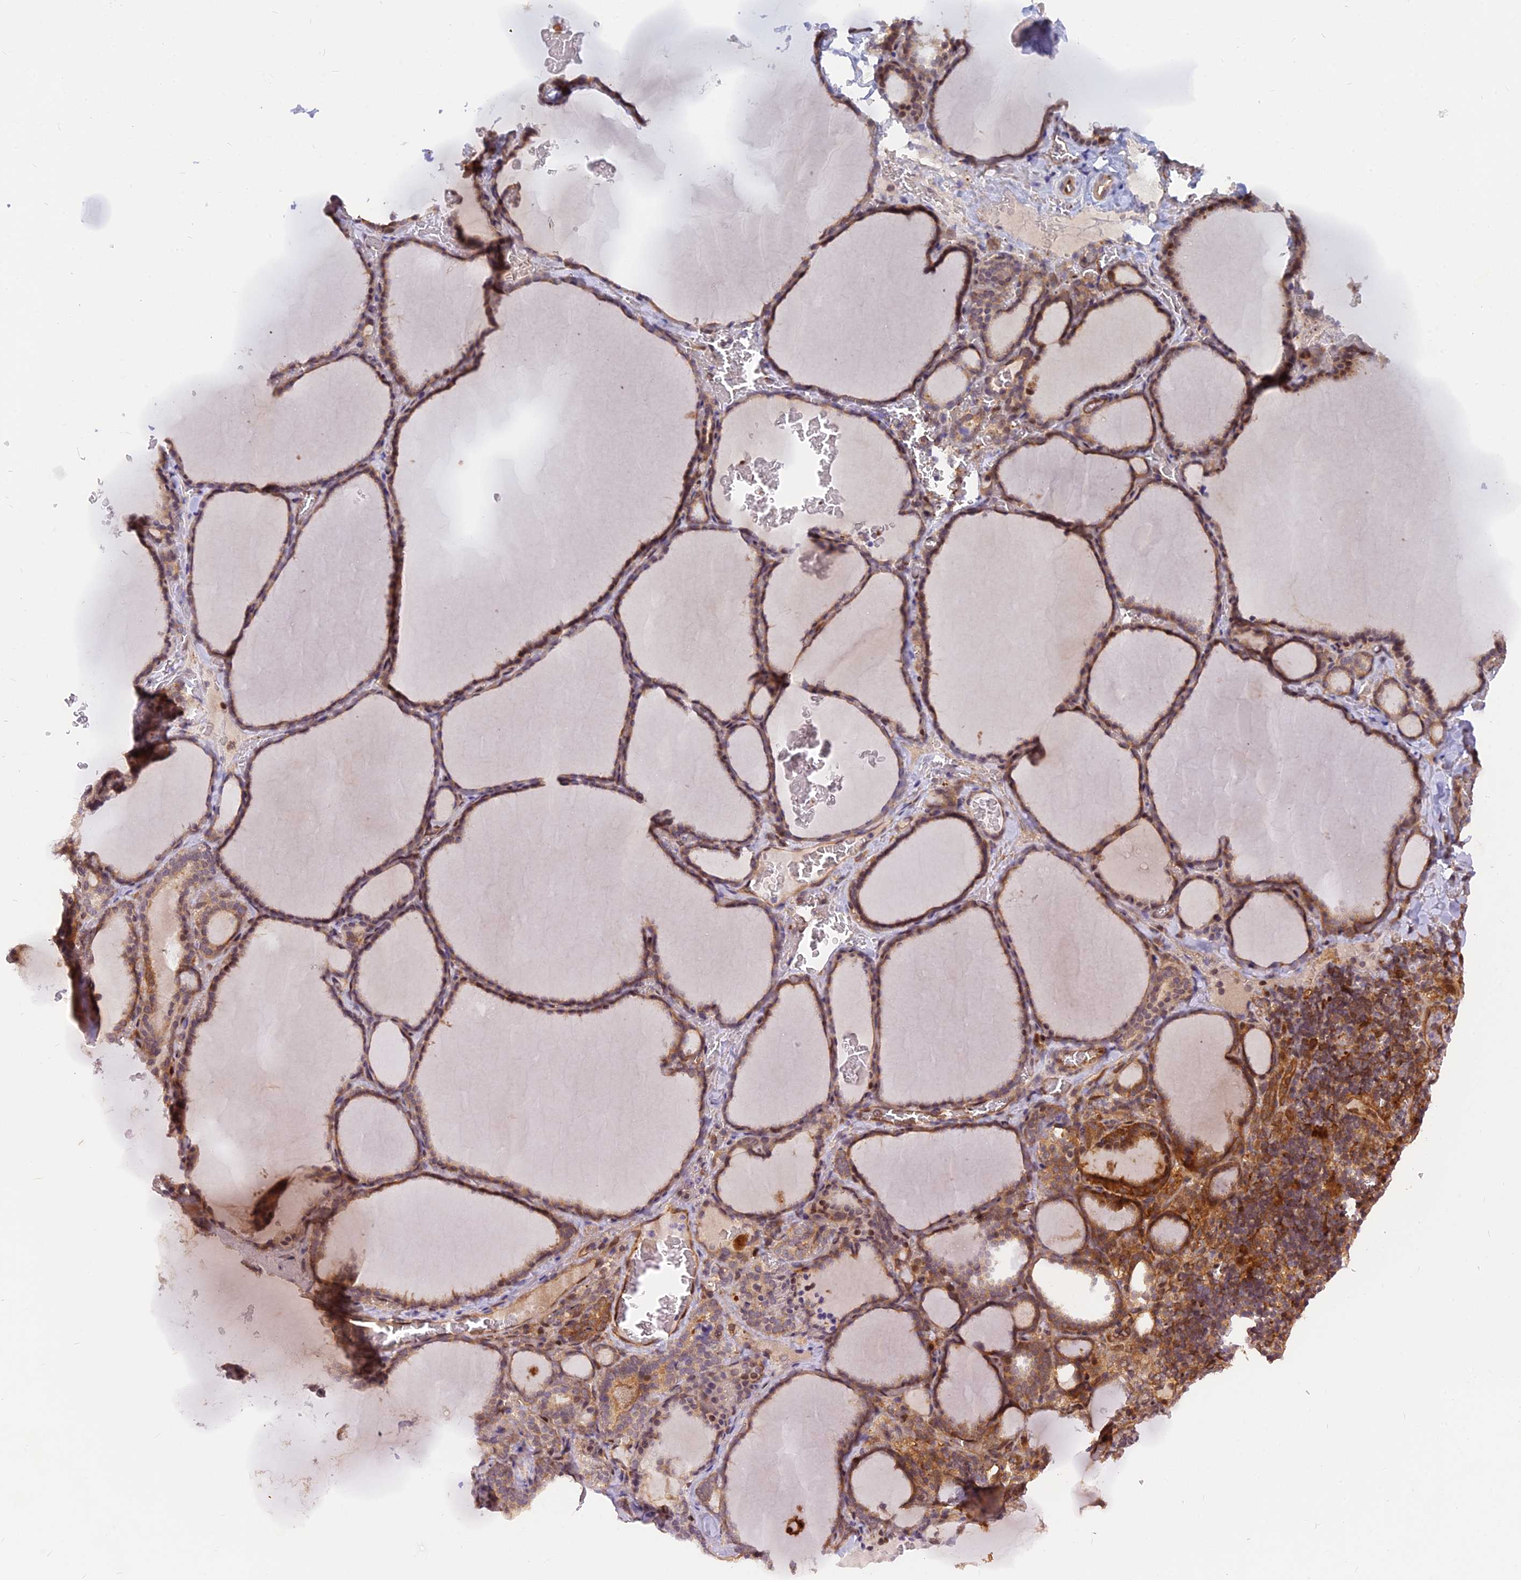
{"staining": {"intensity": "moderate", "quantity": ">75%", "location": "cytoplasmic/membranous,nuclear"}, "tissue": "thyroid gland", "cell_type": "Glandular cells", "image_type": "normal", "snomed": [{"axis": "morphology", "description": "Normal tissue, NOS"}, {"axis": "topography", "description": "Thyroid gland"}], "caption": "Protein staining by immunohistochemistry (IHC) exhibits moderate cytoplasmic/membranous,nuclear positivity in approximately >75% of glandular cells in unremarkable thyroid gland.", "gene": "ARL2BP", "patient": {"sex": "female", "age": 39}}